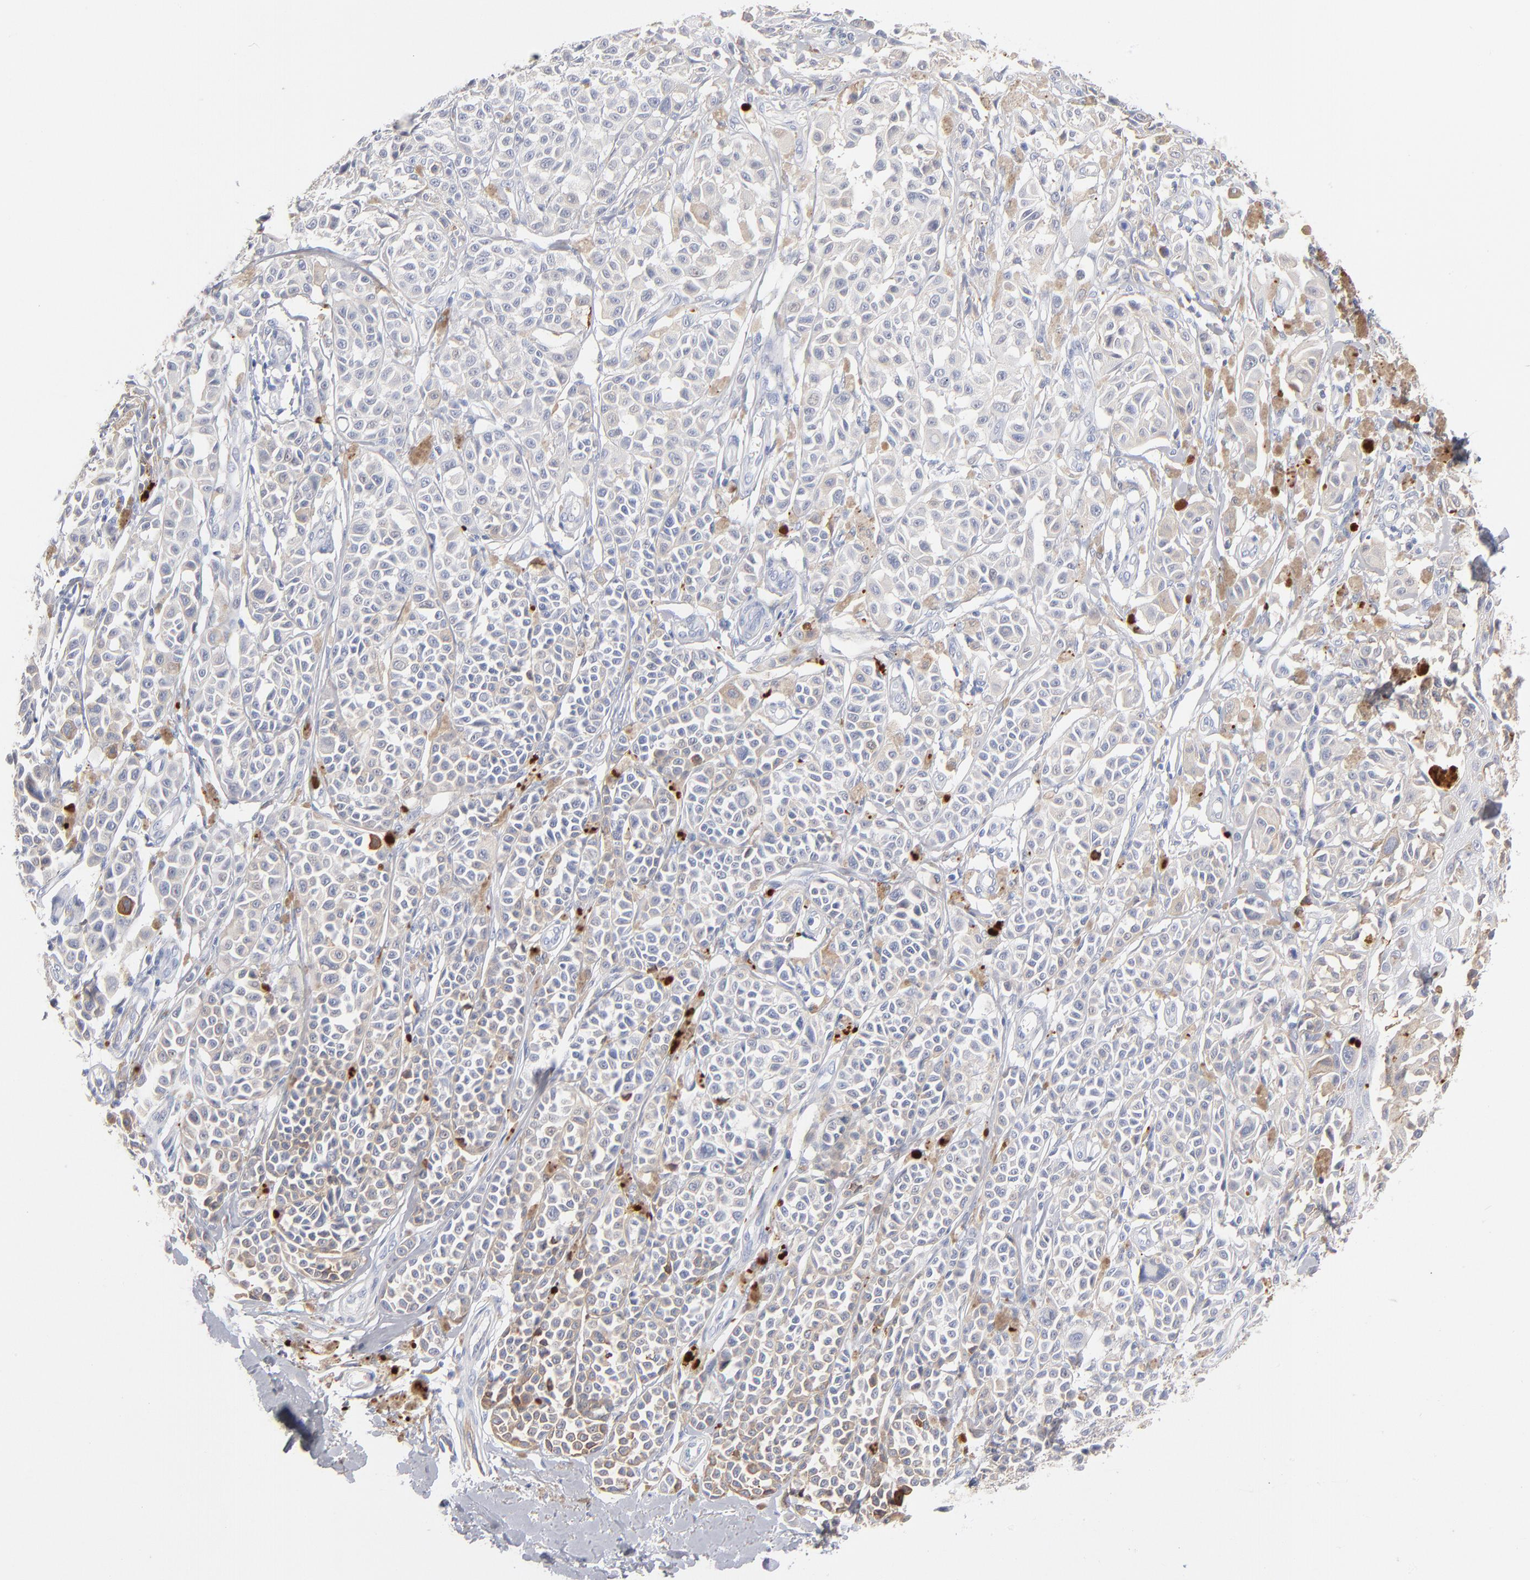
{"staining": {"intensity": "negative", "quantity": "none", "location": "none"}, "tissue": "melanoma", "cell_type": "Tumor cells", "image_type": "cancer", "snomed": [{"axis": "morphology", "description": "Malignant melanoma, NOS"}, {"axis": "topography", "description": "Skin"}], "caption": "The histopathology image displays no staining of tumor cells in melanoma.", "gene": "APOH", "patient": {"sex": "female", "age": 38}}